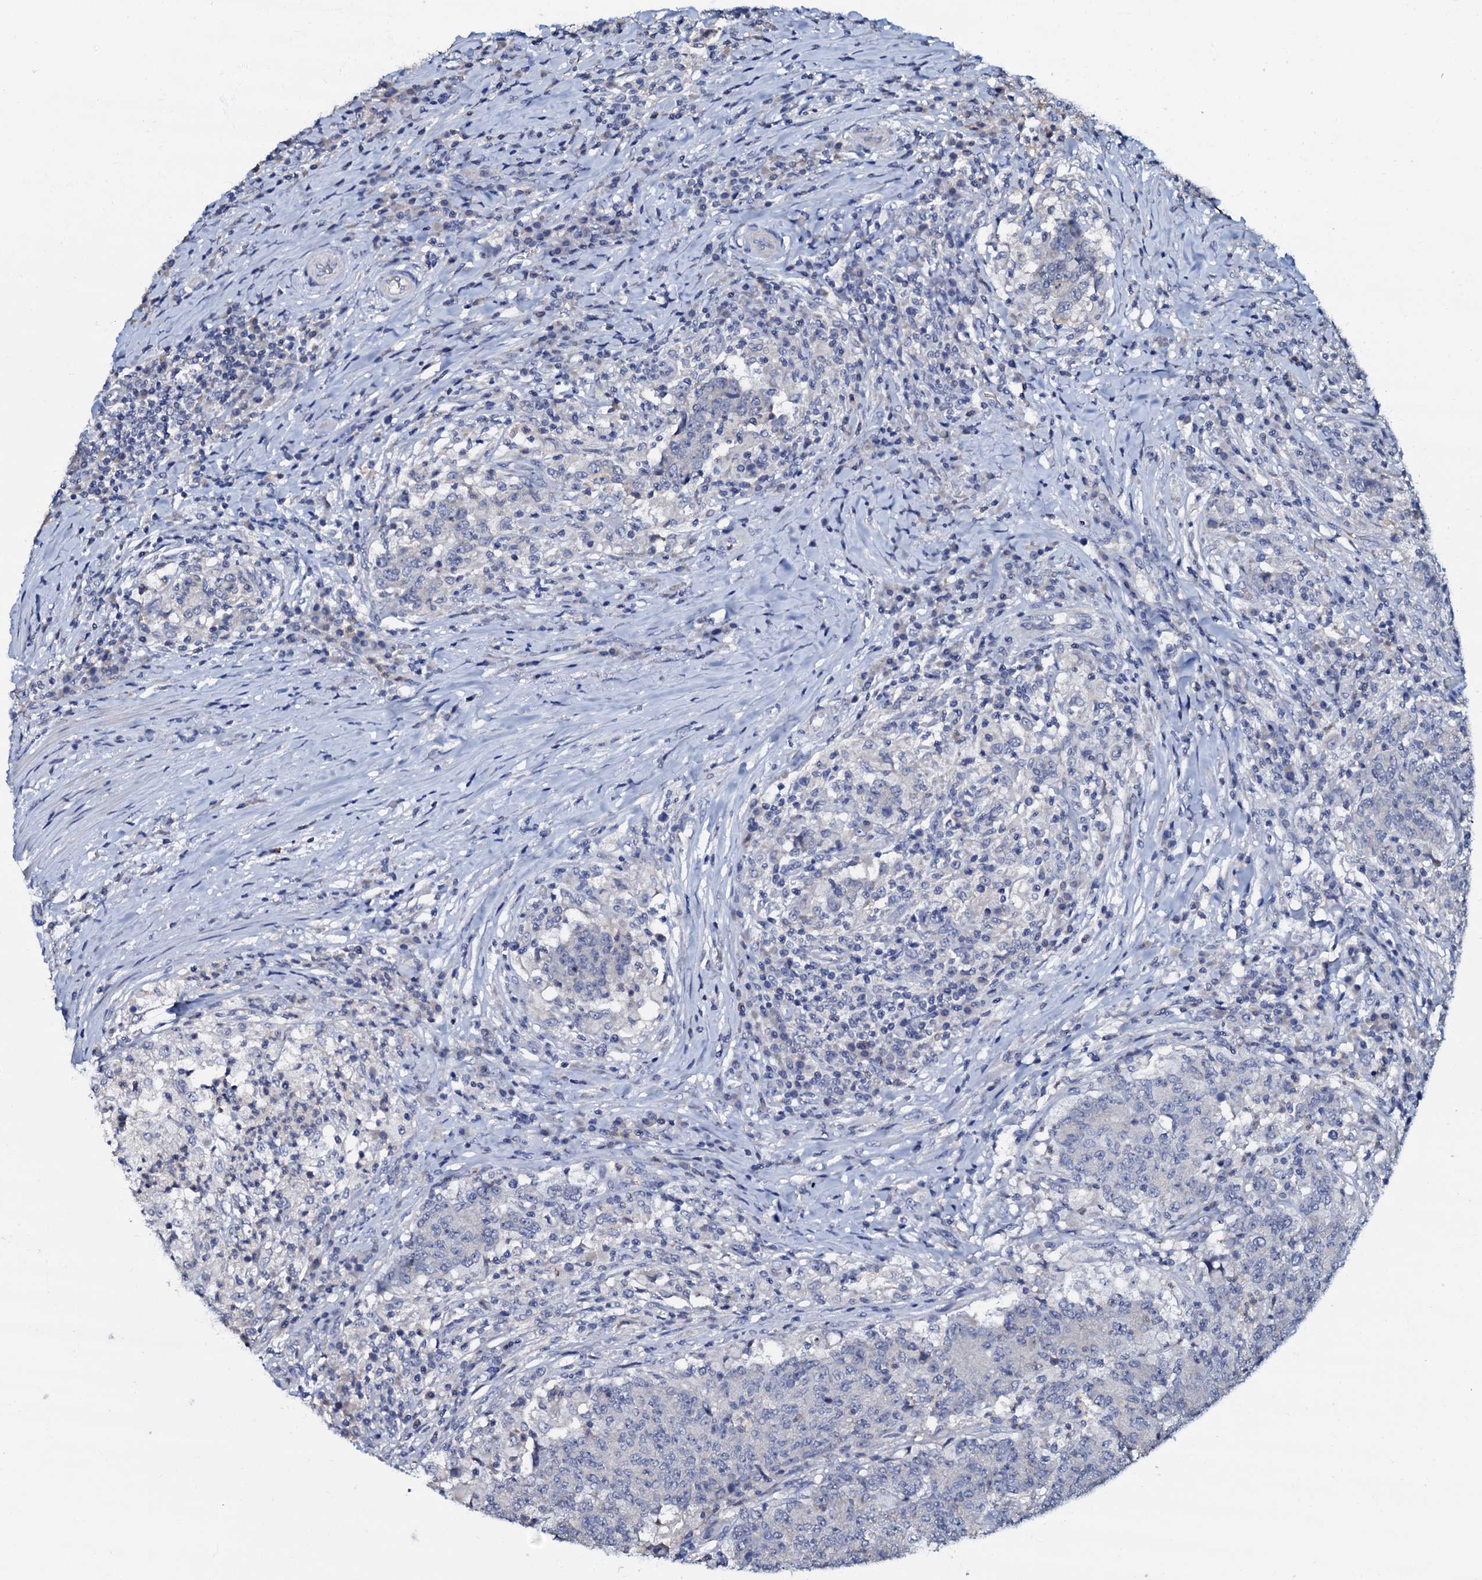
{"staining": {"intensity": "negative", "quantity": "none", "location": "none"}, "tissue": "colorectal cancer", "cell_type": "Tumor cells", "image_type": "cancer", "snomed": [{"axis": "morphology", "description": "Adenocarcinoma, NOS"}, {"axis": "topography", "description": "Colon"}], "caption": "High power microscopy micrograph of an immunohistochemistry (IHC) micrograph of colorectal cancer, revealing no significant expression in tumor cells.", "gene": "CPNE2", "patient": {"sex": "female", "age": 75}}